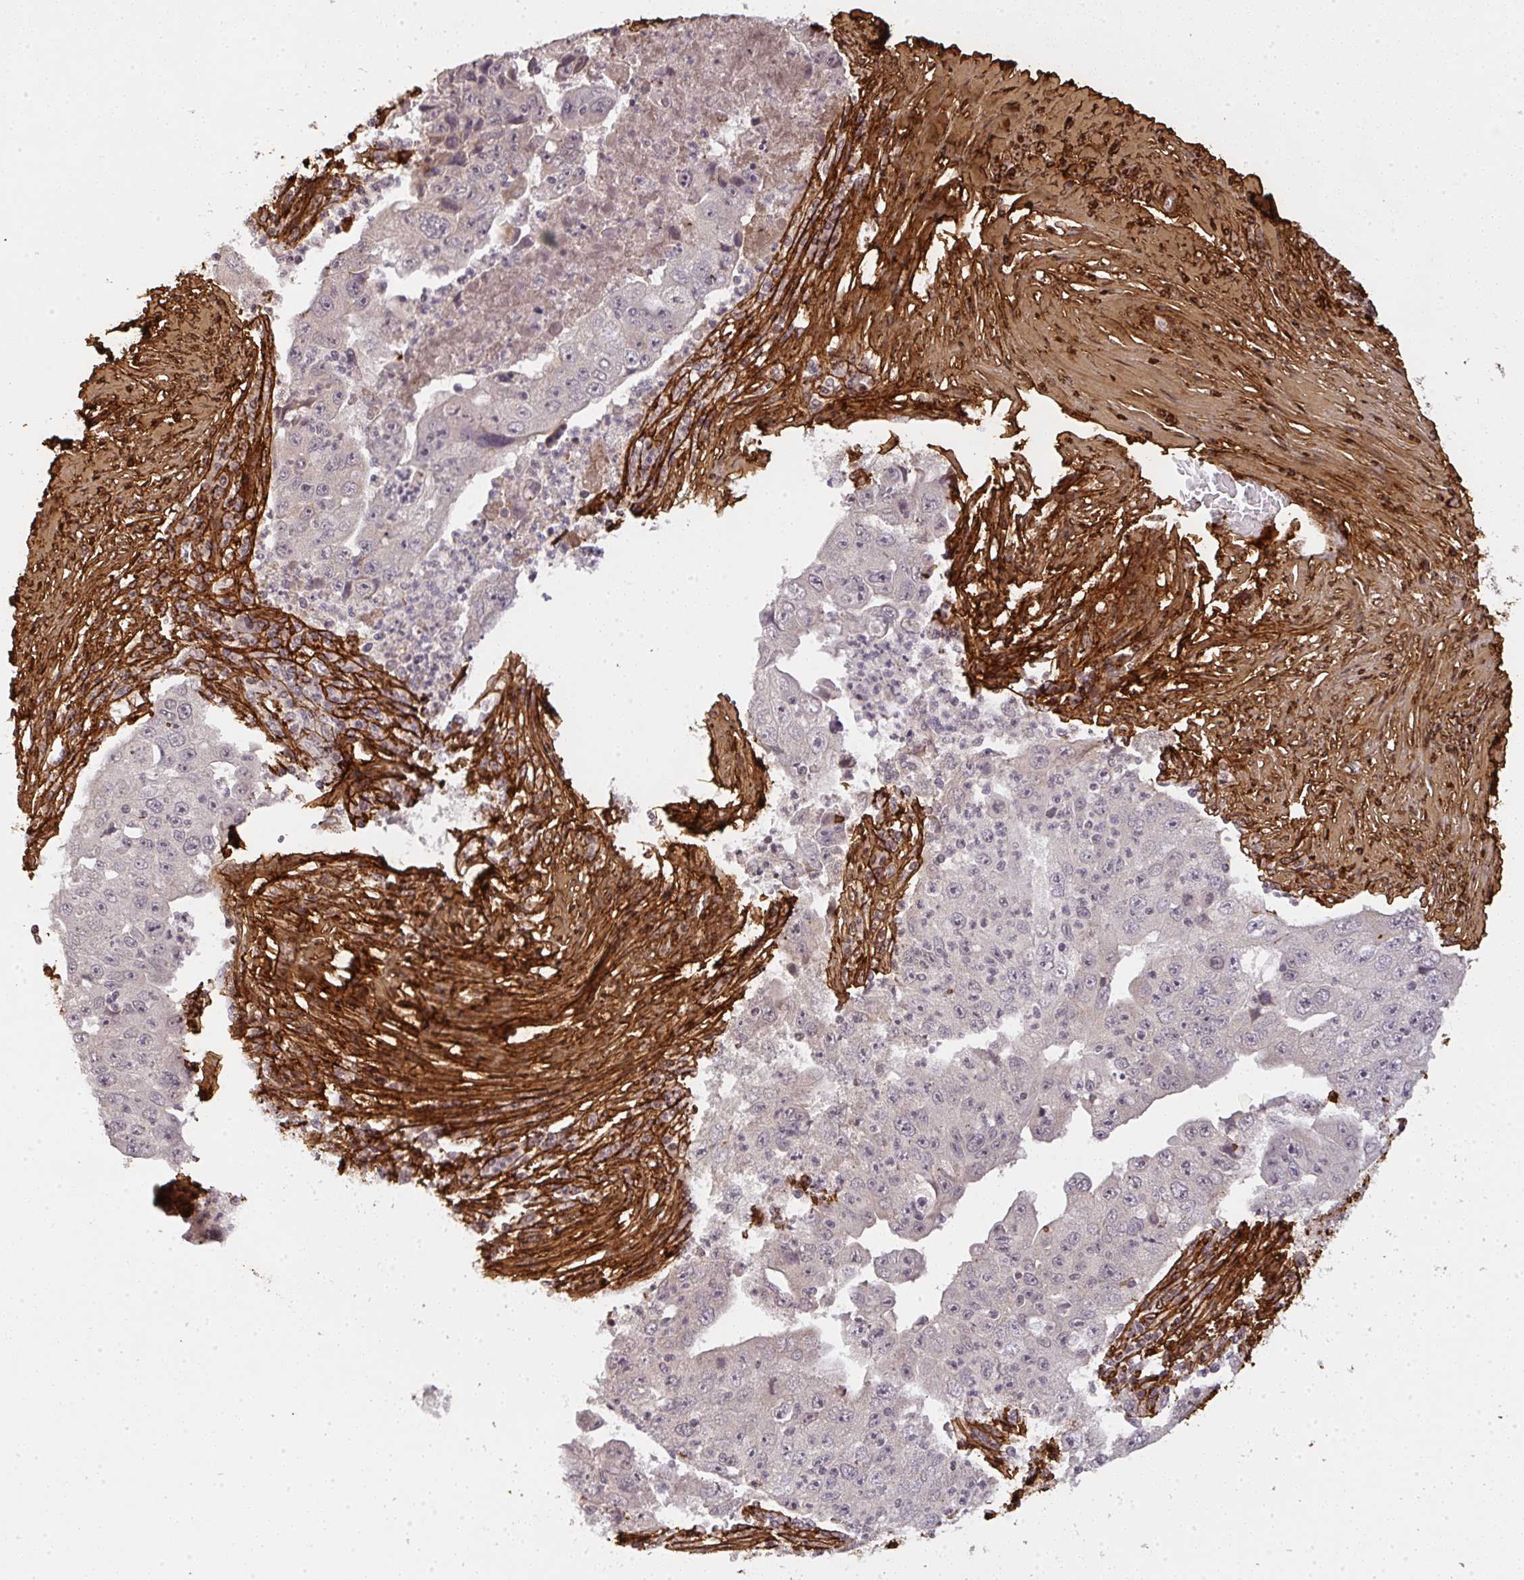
{"staining": {"intensity": "negative", "quantity": "none", "location": "none"}, "tissue": "lung cancer", "cell_type": "Tumor cells", "image_type": "cancer", "snomed": [{"axis": "morphology", "description": "Squamous cell carcinoma, NOS"}, {"axis": "topography", "description": "Lung"}], "caption": "Tumor cells are negative for protein expression in human lung squamous cell carcinoma. (Brightfield microscopy of DAB (3,3'-diaminobenzidine) immunohistochemistry (IHC) at high magnification).", "gene": "COL3A1", "patient": {"sex": "male", "age": 64}}